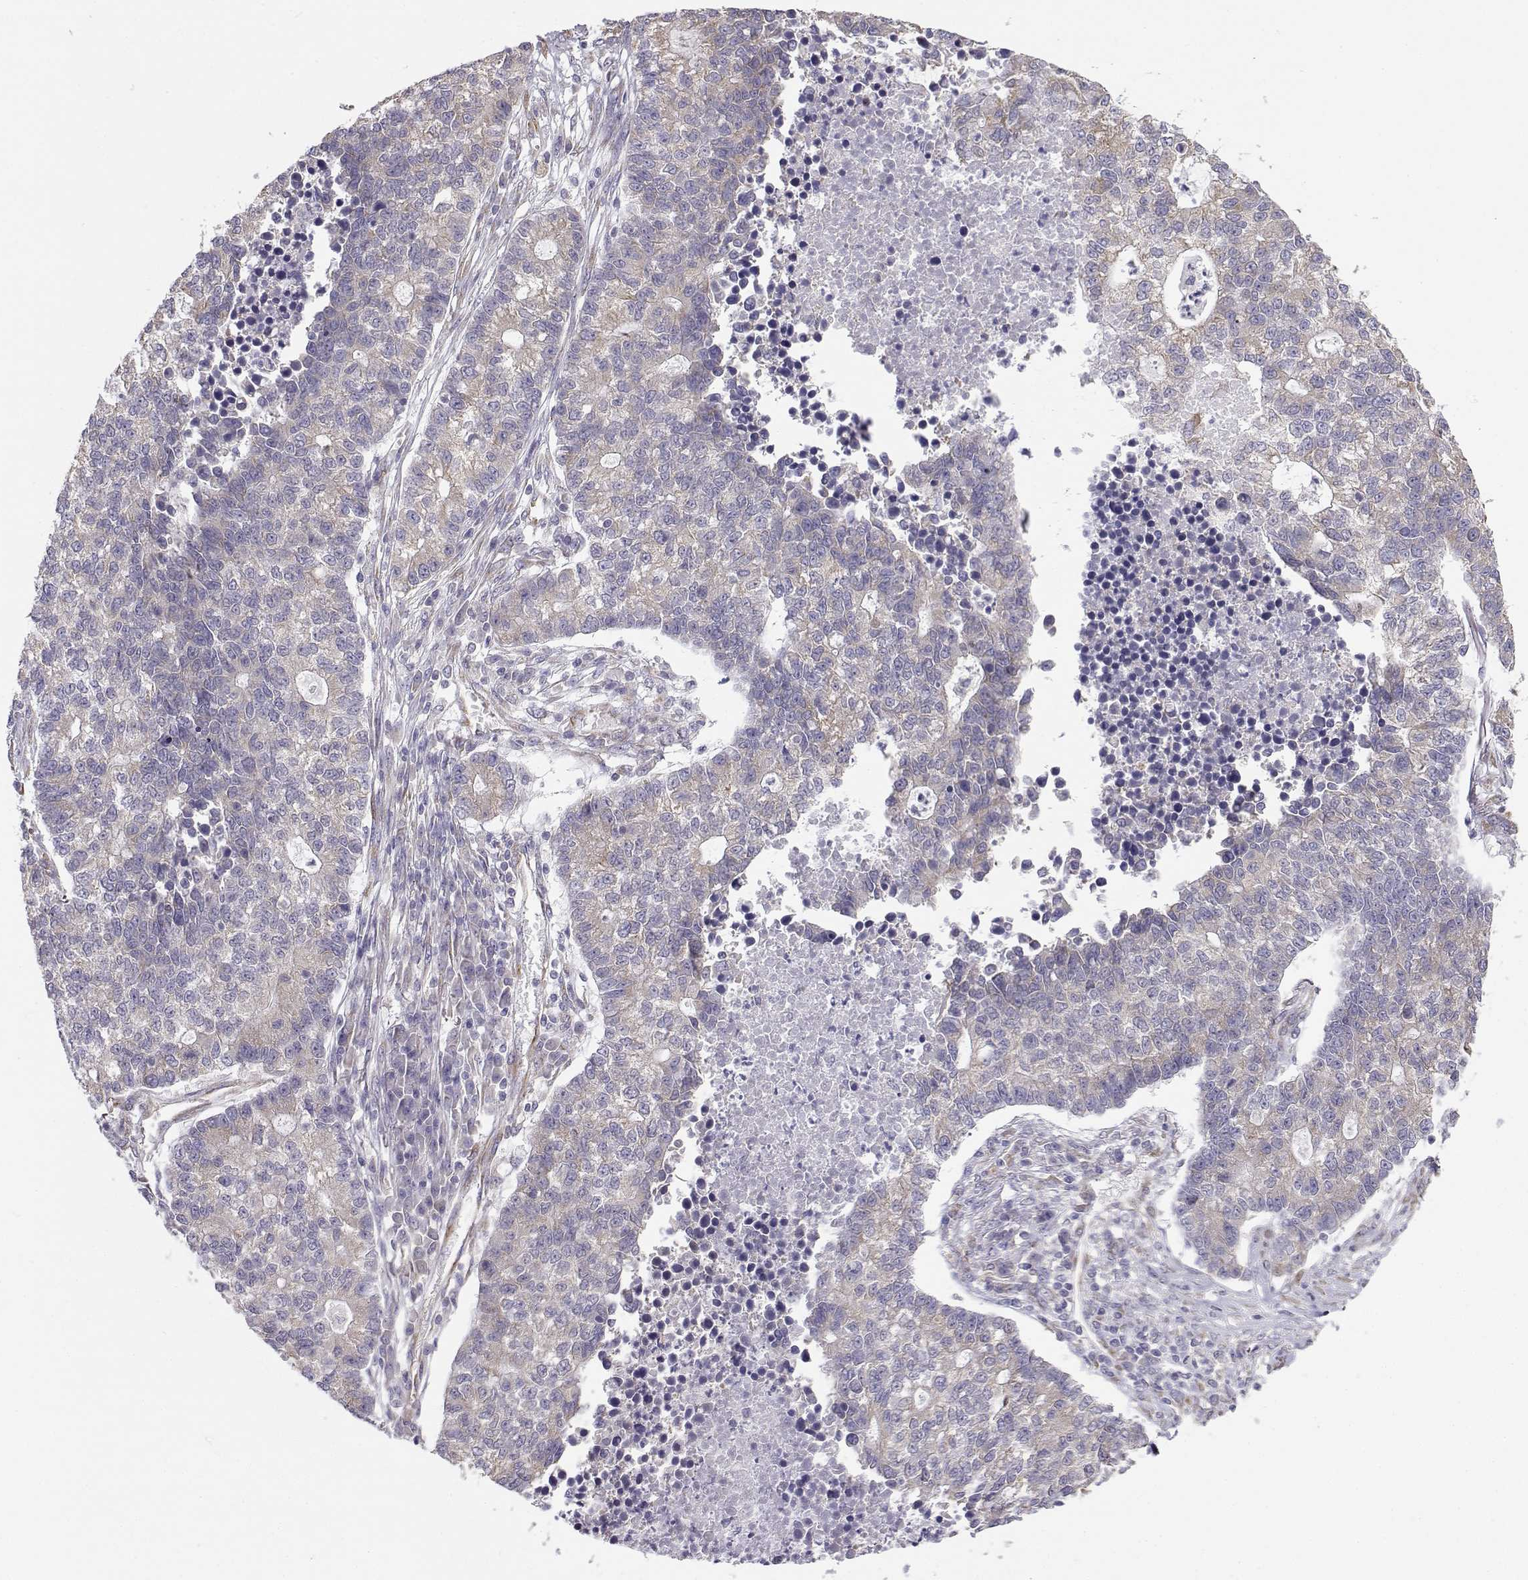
{"staining": {"intensity": "weak", "quantity": "<25%", "location": "cytoplasmic/membranous"}, "tissue": "lung cancer", "cell_type": "Tumor cells", "image_type": "cancer", "snomed": [{"axis": "morphology", "description": "Adenocarcinoma, NOS"}, {"axis": "topography", "description": "Lung"}], "caption": "IHC histopathology image of neoplastic tissue: lung cancer (adenocarcinoma) stained with DAB shows no significant protein expression in tumor cells. The staining is performed using DAB (3,3'-diaminobenzidine) brown chromogen with nuclei counter-stained in using hematoxylin.", "gene": "BEND6", "patient": {"sex": "male", "age": 57}}